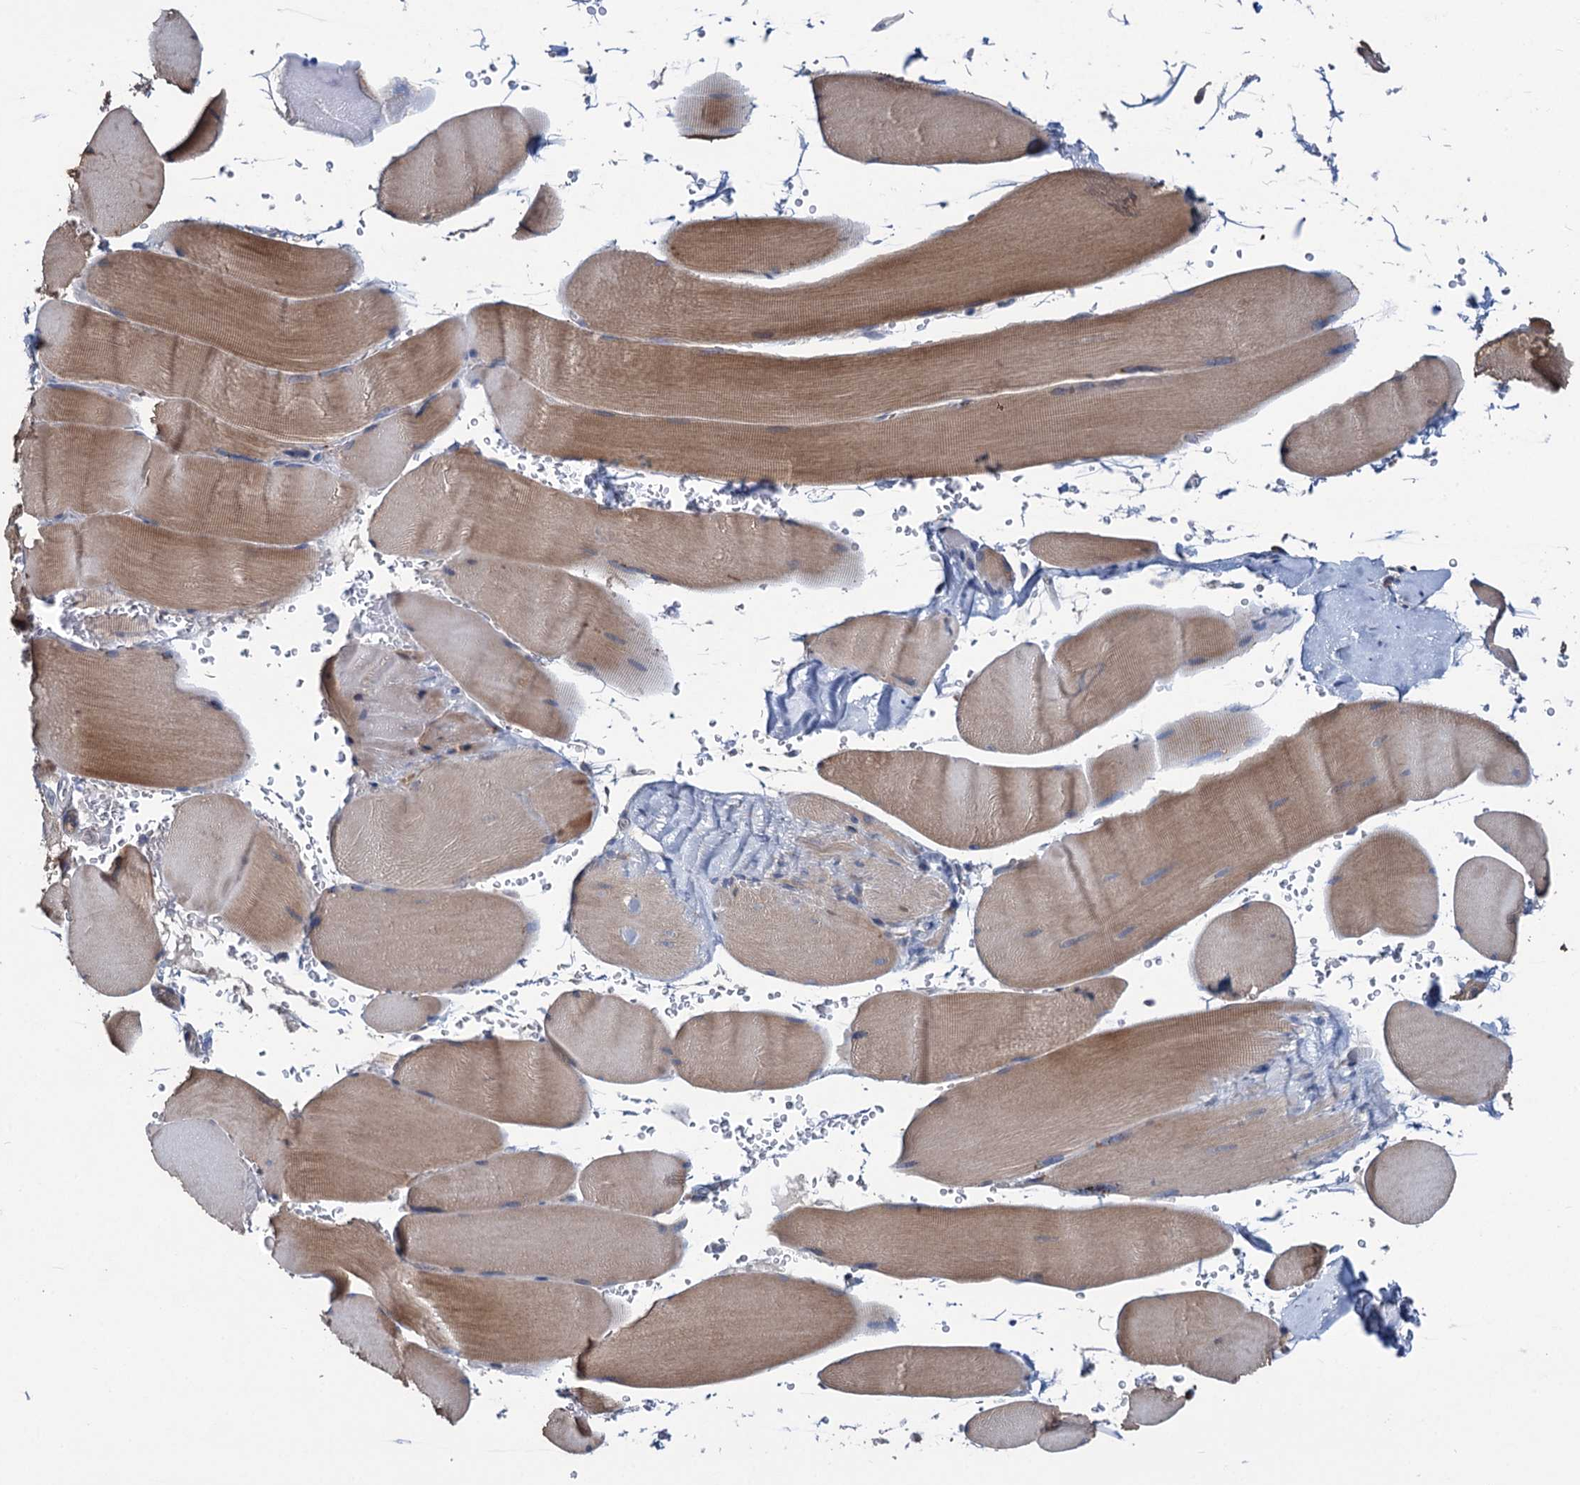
{"staining": {"intensity": "moderate", "quantity": ">75%", "location": "cytoplasmic/membranous"}, "tissue": "skeletal muscle", "cell_type": "Myocytes", "image_type": "normal", "snomed": [{"axis": "morphology", "description": "Normal tissue, NOS"}, {"axis": "topography", "description": "Skeletal muscle"}, {"axis": "topography", "description": "Head-Neck"}], "caption": "Skeletal muscle stained with DAB immunohistochemistry (IHC) exhibits medium levels of moderate cytoplasmic/membranous staining in about >75% of myocytes. The staining is performed using DAB (3,3'-diaminobenzidine) brown chromogen to label protein expression. The nuclei are counter-stained blue using hematoxylin.", "gene": "CHDH", "patient": {"sex": "male", "age": 66}}